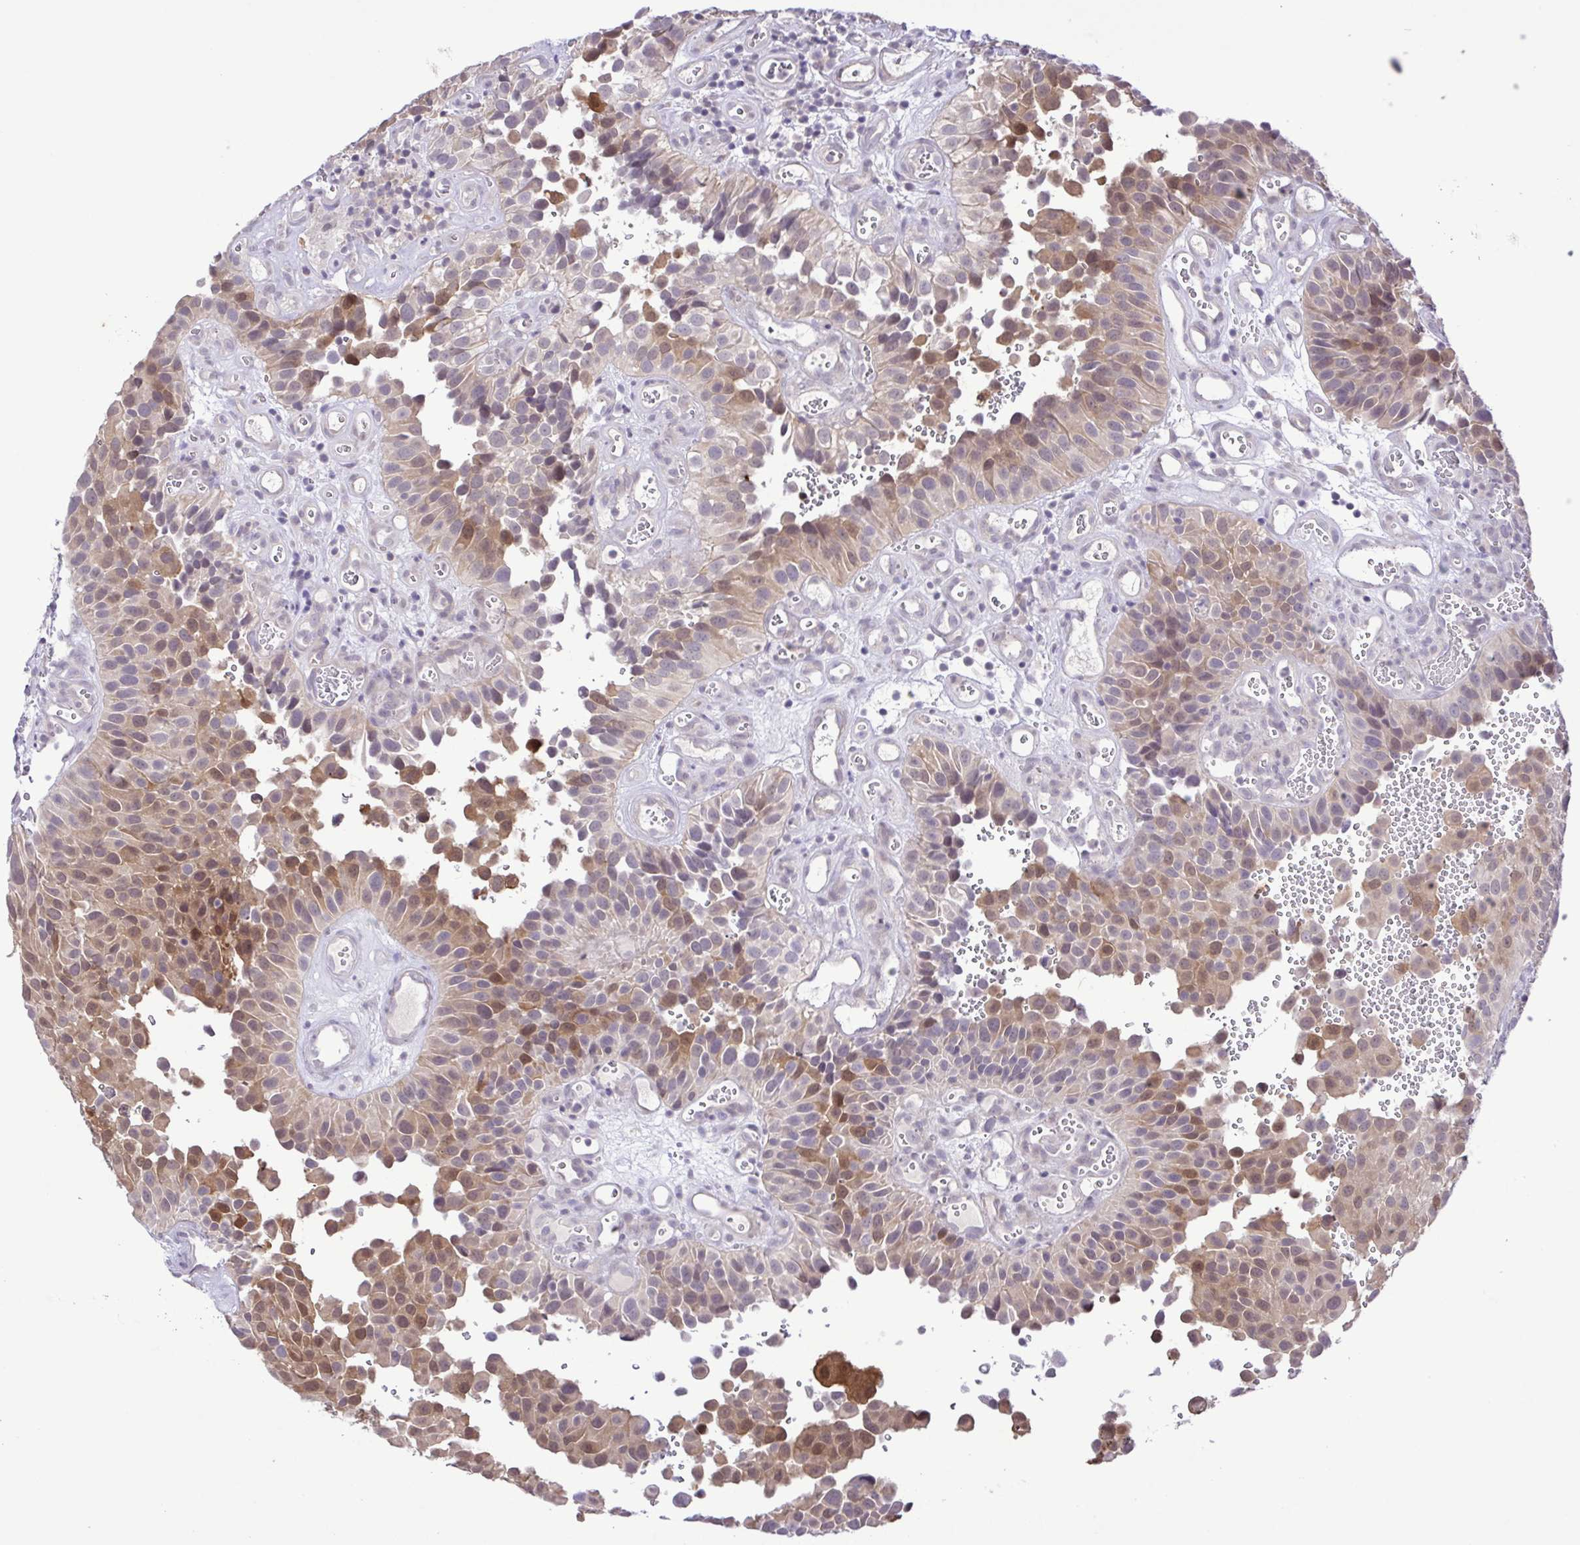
{"staining": {"intensity": "moderate", "quantity": "25%-75%", "location": "cytoplasmic/membranous,nuclear"}, "tissue": "urothelial cancer", "cell_type": "Tumor cells", "image_type": "cancer", "snomed": [{"axis": "morphology", "description": "Urothelial carcinoma, Low grade"}, {"axis": "topography", "description": "Urinary bladder"}], "caption": "A photomicrograph showing moderate cytoplasmic/membranous and nuclear expression in approximately 25%-75% of tumor cells in low-grade urothelial carcinoma, as visualized by brown immunohistochemical staining.", "gene": "IL1RN", "patient": {"sex": "male", "age": 76}}